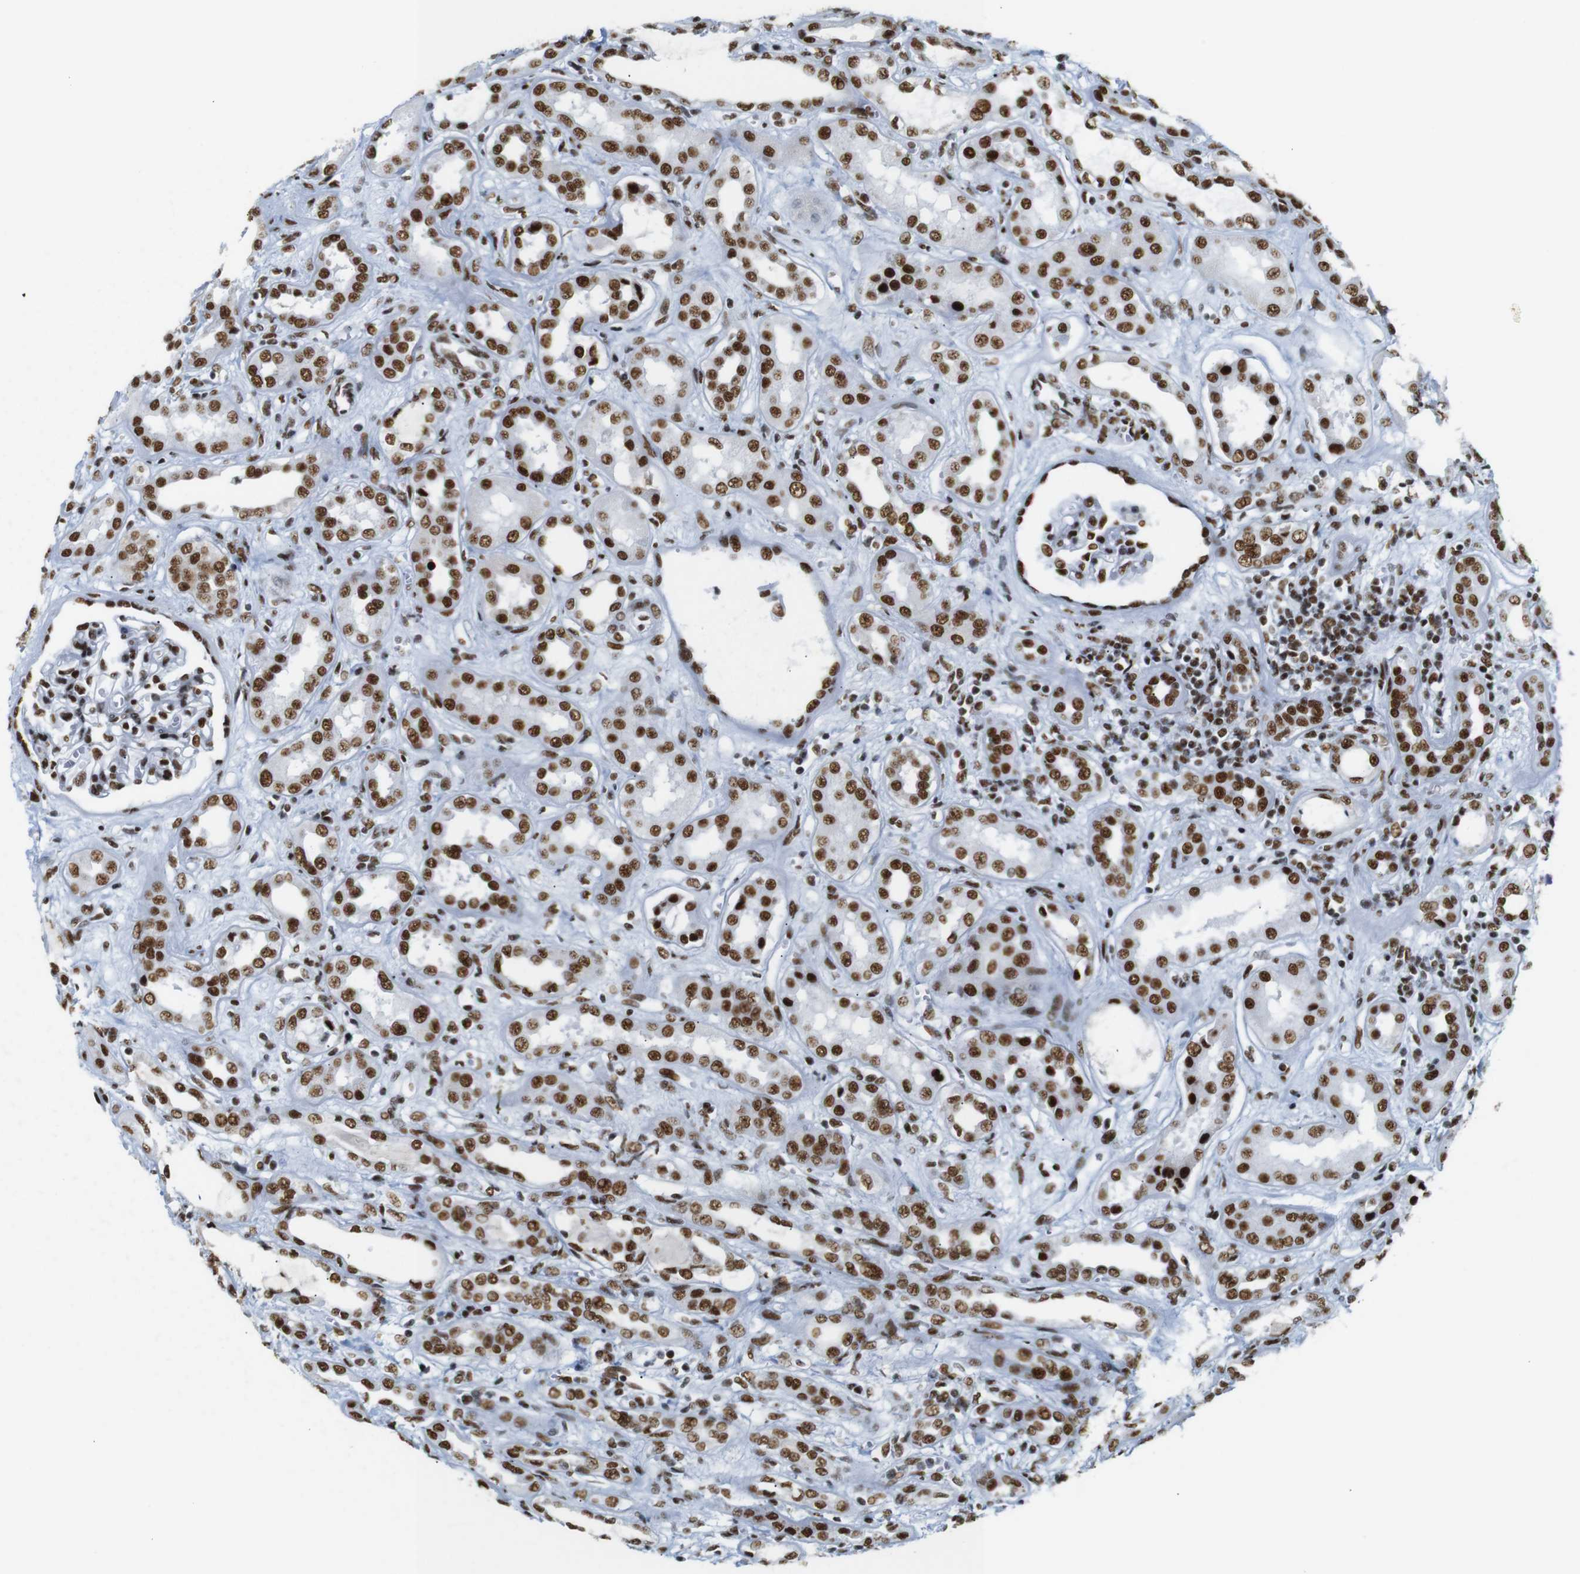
{"staining": {"intensity": "strong", "quantity": ">75%", "location": "nuclear"}, "tissue": "kidney", "cell_type": "Cells in glomeruli", "image_type": "normal", "snomed": [{"axis": "morphology", "description": "Normal tissue, NOS"}, {"axis": "topography", "description": "Kidney"}], "caption": "Immunohistochemical staining of benign kidney reveals high levels of strong nuclear positivity in about >75% of cells in glomeruli. The staining was performed using DAB, with brown indicating positive protein expression. Nuclei are stained blue with hematoxylin.", "gene": "TRA2B", "patient": {"sex": "male", "age": 59}}